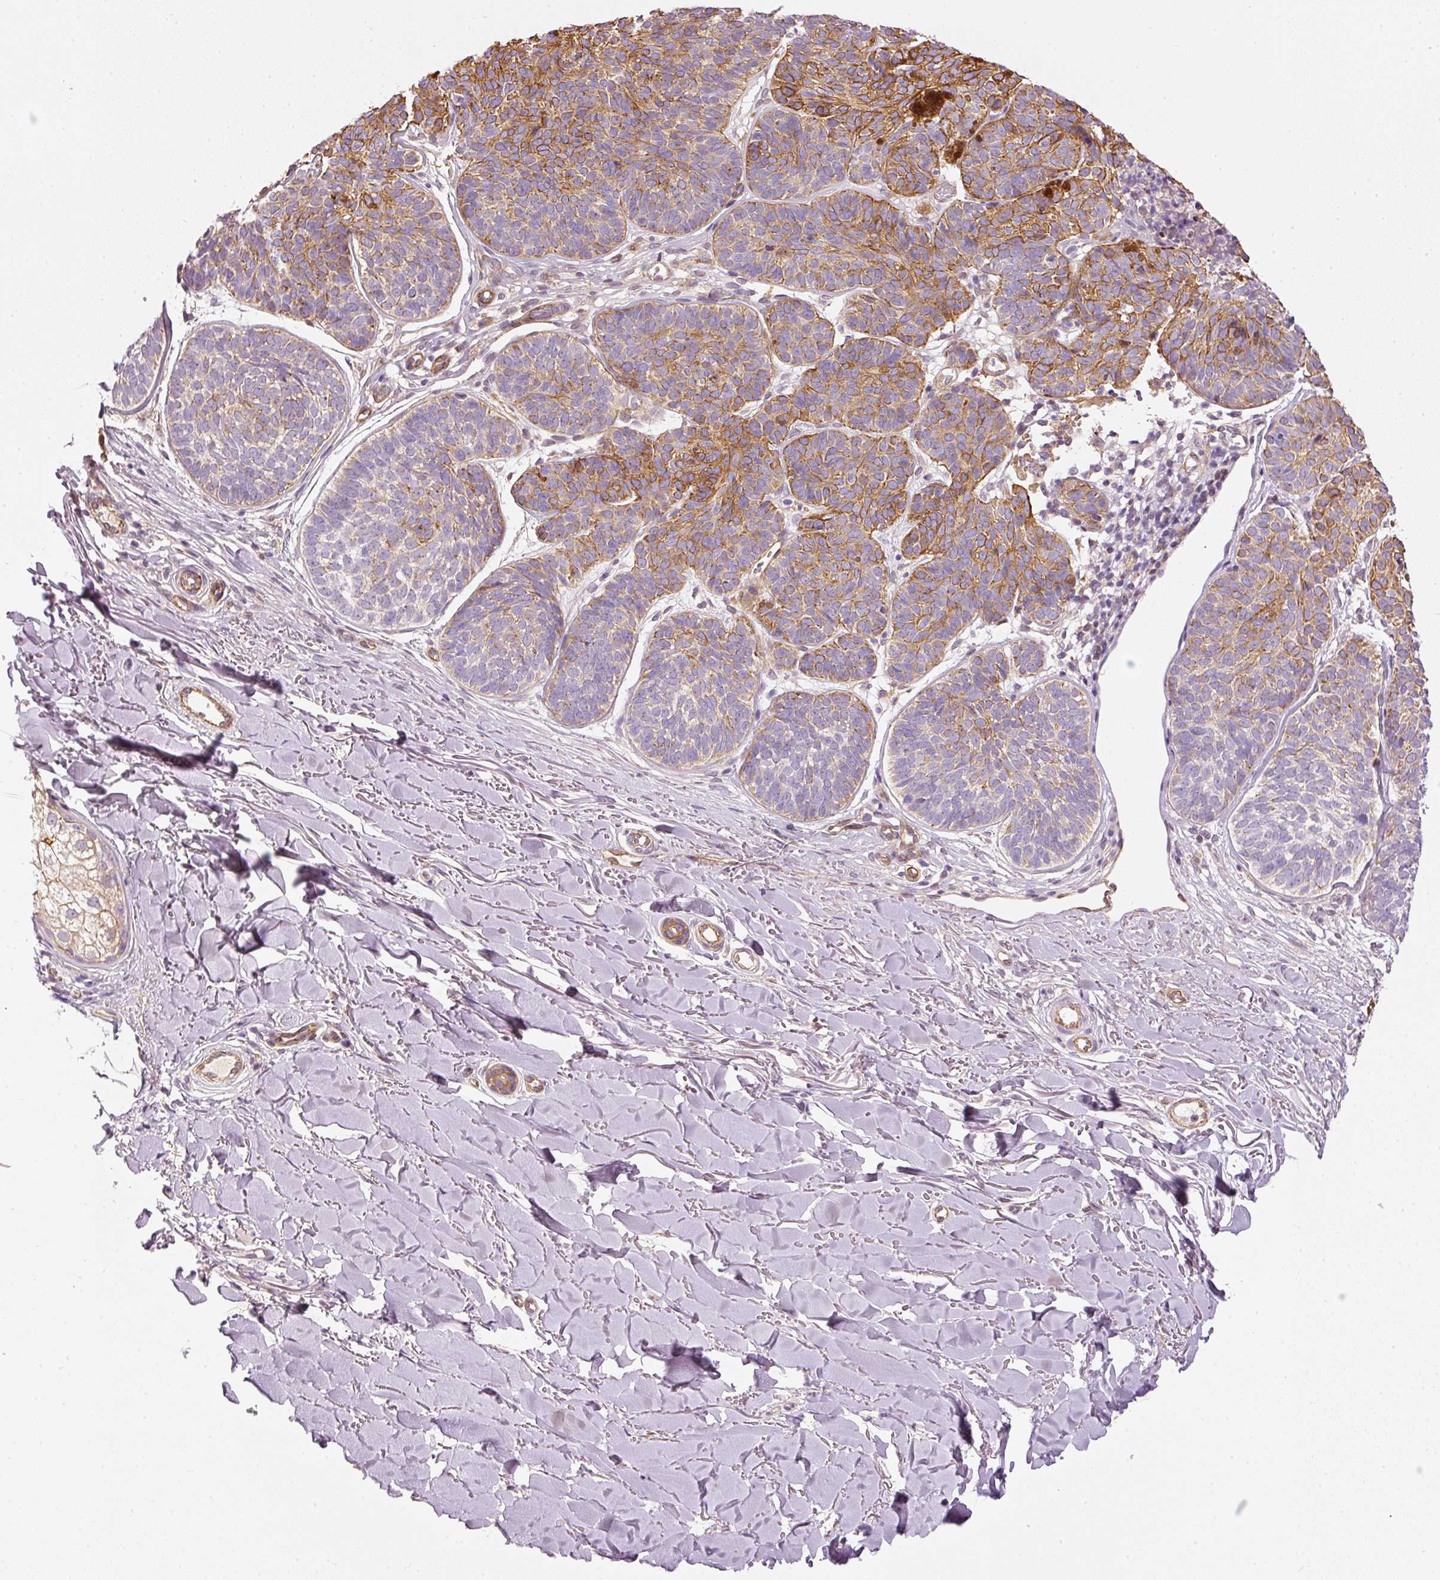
{"staining": {"intensity": "moderate", "quantity": "25%-75%", "location": "cytoplasmic/membranous"}, "tissue": "skin cancer", "cell_type": "Tumor cells", "image_type": "cancer", "snomed": [{"axis": "morphology", "description": "Basal cell carcinoma"}, {"axis": "topography", "description": "Skin"}, {"axis": "topography", "description": "Skin of neck"}, {"axis": "topography", "description": "Skin of shoulder"}, {"axis": "topography", "description": "Skin of back"}], "caption": "Moderate cytoplasmic/membranous protein expression is identified in about 25%-75% of tumor cells in skin basal cell carcinoma.", "gene": "OSR2", "patient": {"sex": "male", "age": 80}}